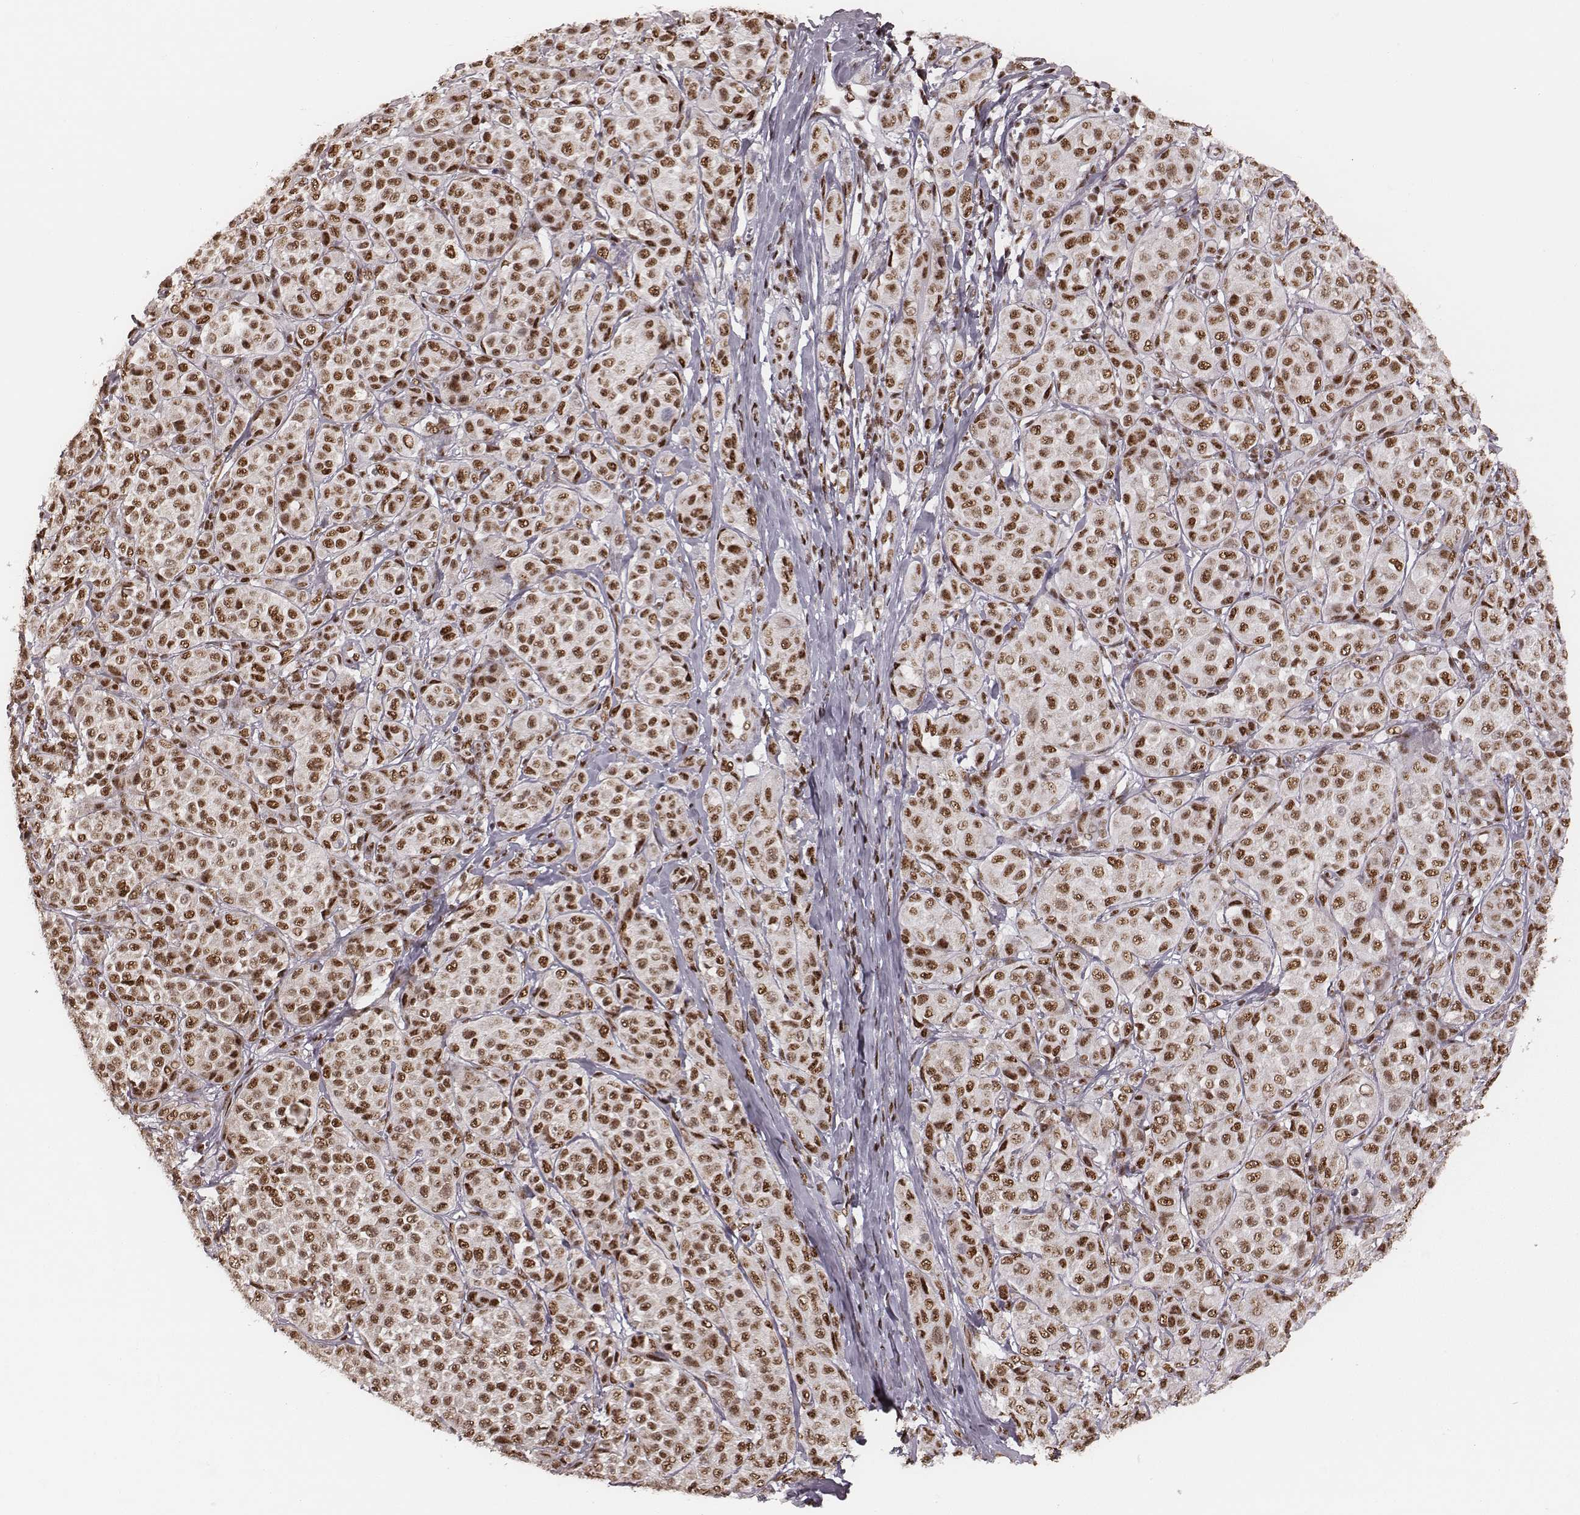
{"staining": {"intensity": "moderate", "quantity": ">75%", "location": "nuclear"}, "tissue": "melanoma", "cell_type": "Tumor cells", "image_type": "cancer", "snomed": [{"axis": "morphology", "description": "Malignant melanoma, NOS"}, {"axis": "topography", "description": "Skin"}], "caption": "Melanoma tissue demonstrates moderate nuclear staining in approximately >75% of tumor cells (Stains: DAB (3,3'-diaminobenzidine) in brown, nuclei in blue, Microscopy: brightfield microscopy at high magnification).", "gene": "LUC7L", "patient": {"sex": "male", "age": 89}}